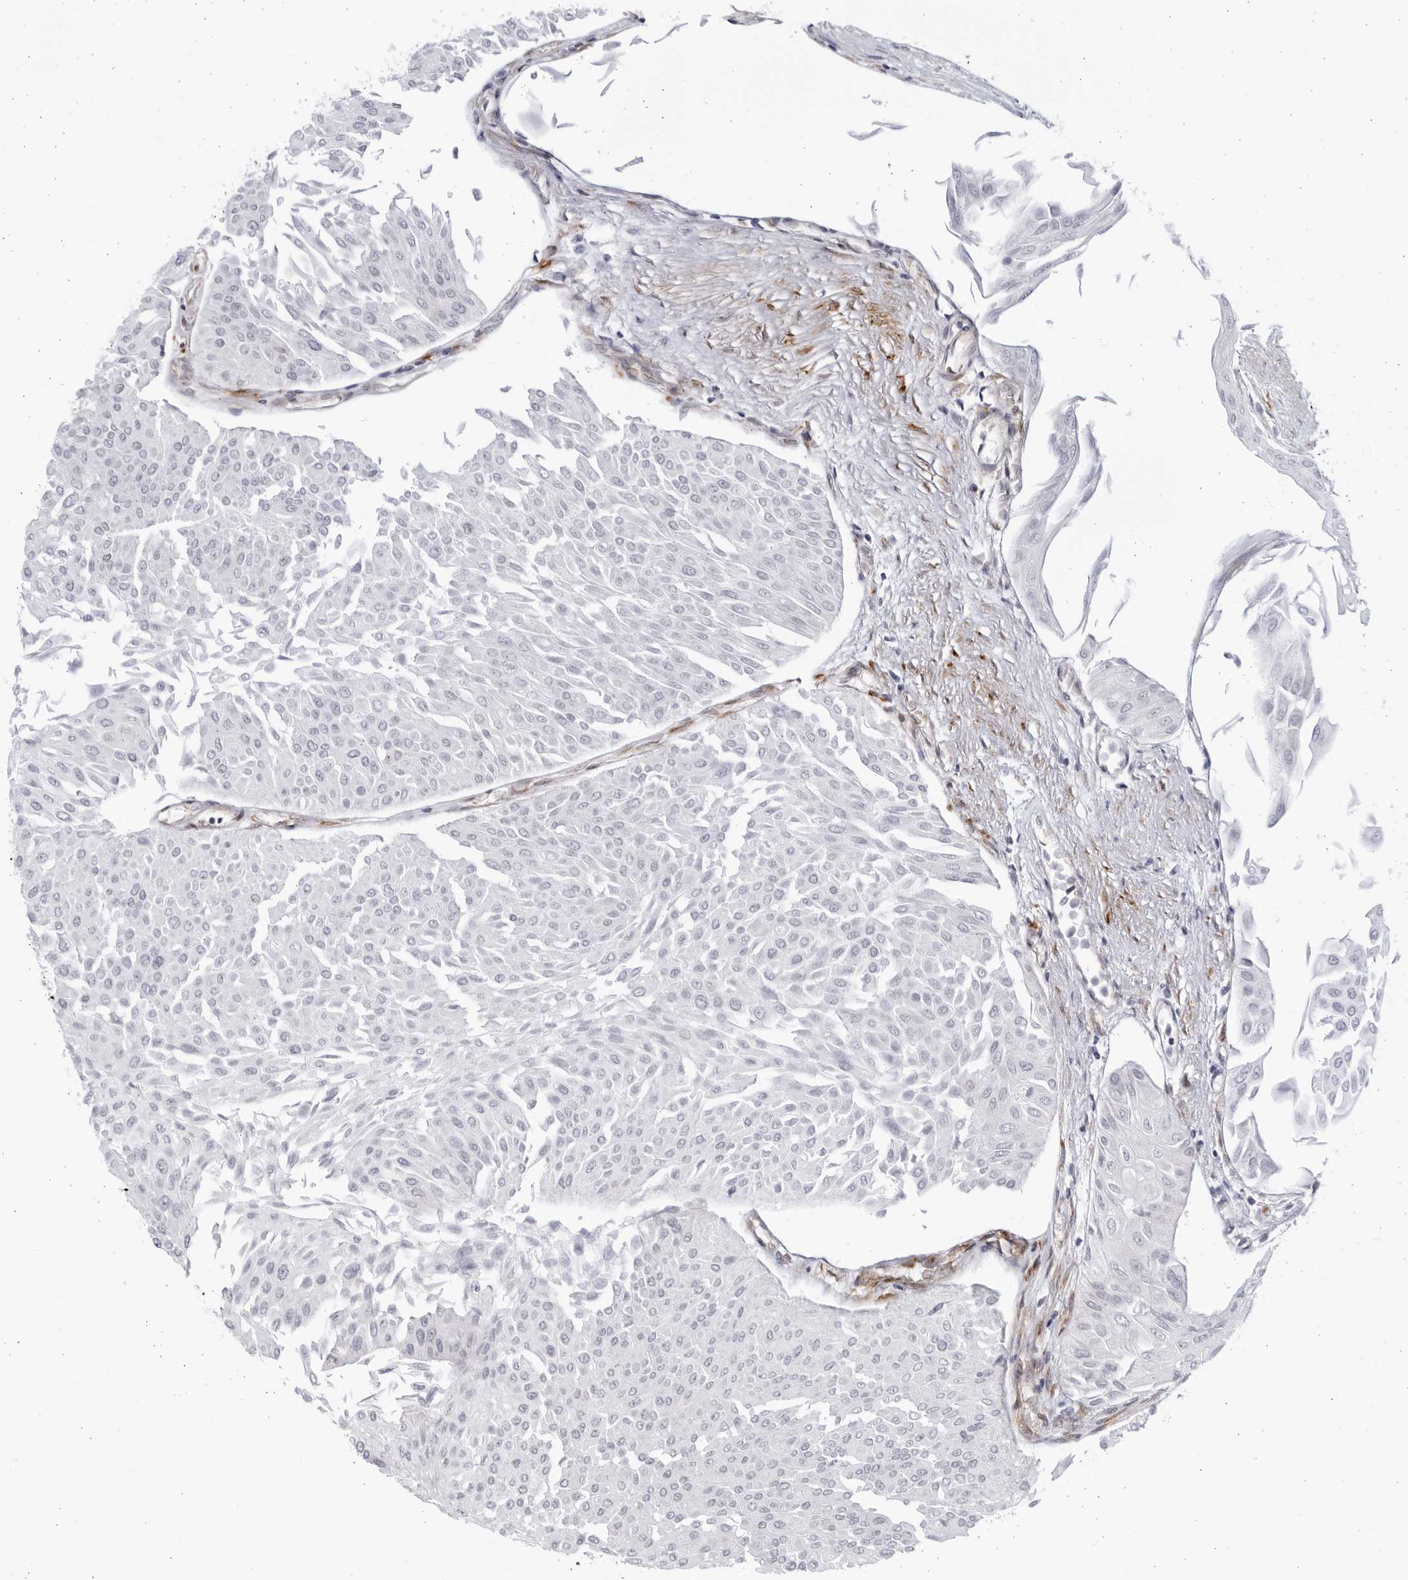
{"staining": {"intensity": "negative", "quantity": "none", "location": "none"}, "tissue": "urothelial cancer", "cell_type": "Tumor cells", "image_type": "cancer", "snomed": [{"axis": "morphology", "description": "Urothelial carcinoma, Low grade"}, {"axis": "topography", "description": "Urinary bladder"}], "caption": "Urothelial cancer was stained to show a protein in brown. There is no significant staining in tumor cells.", "gene": "BMP2K", "patient": {"sex": "male", "age": 67}}